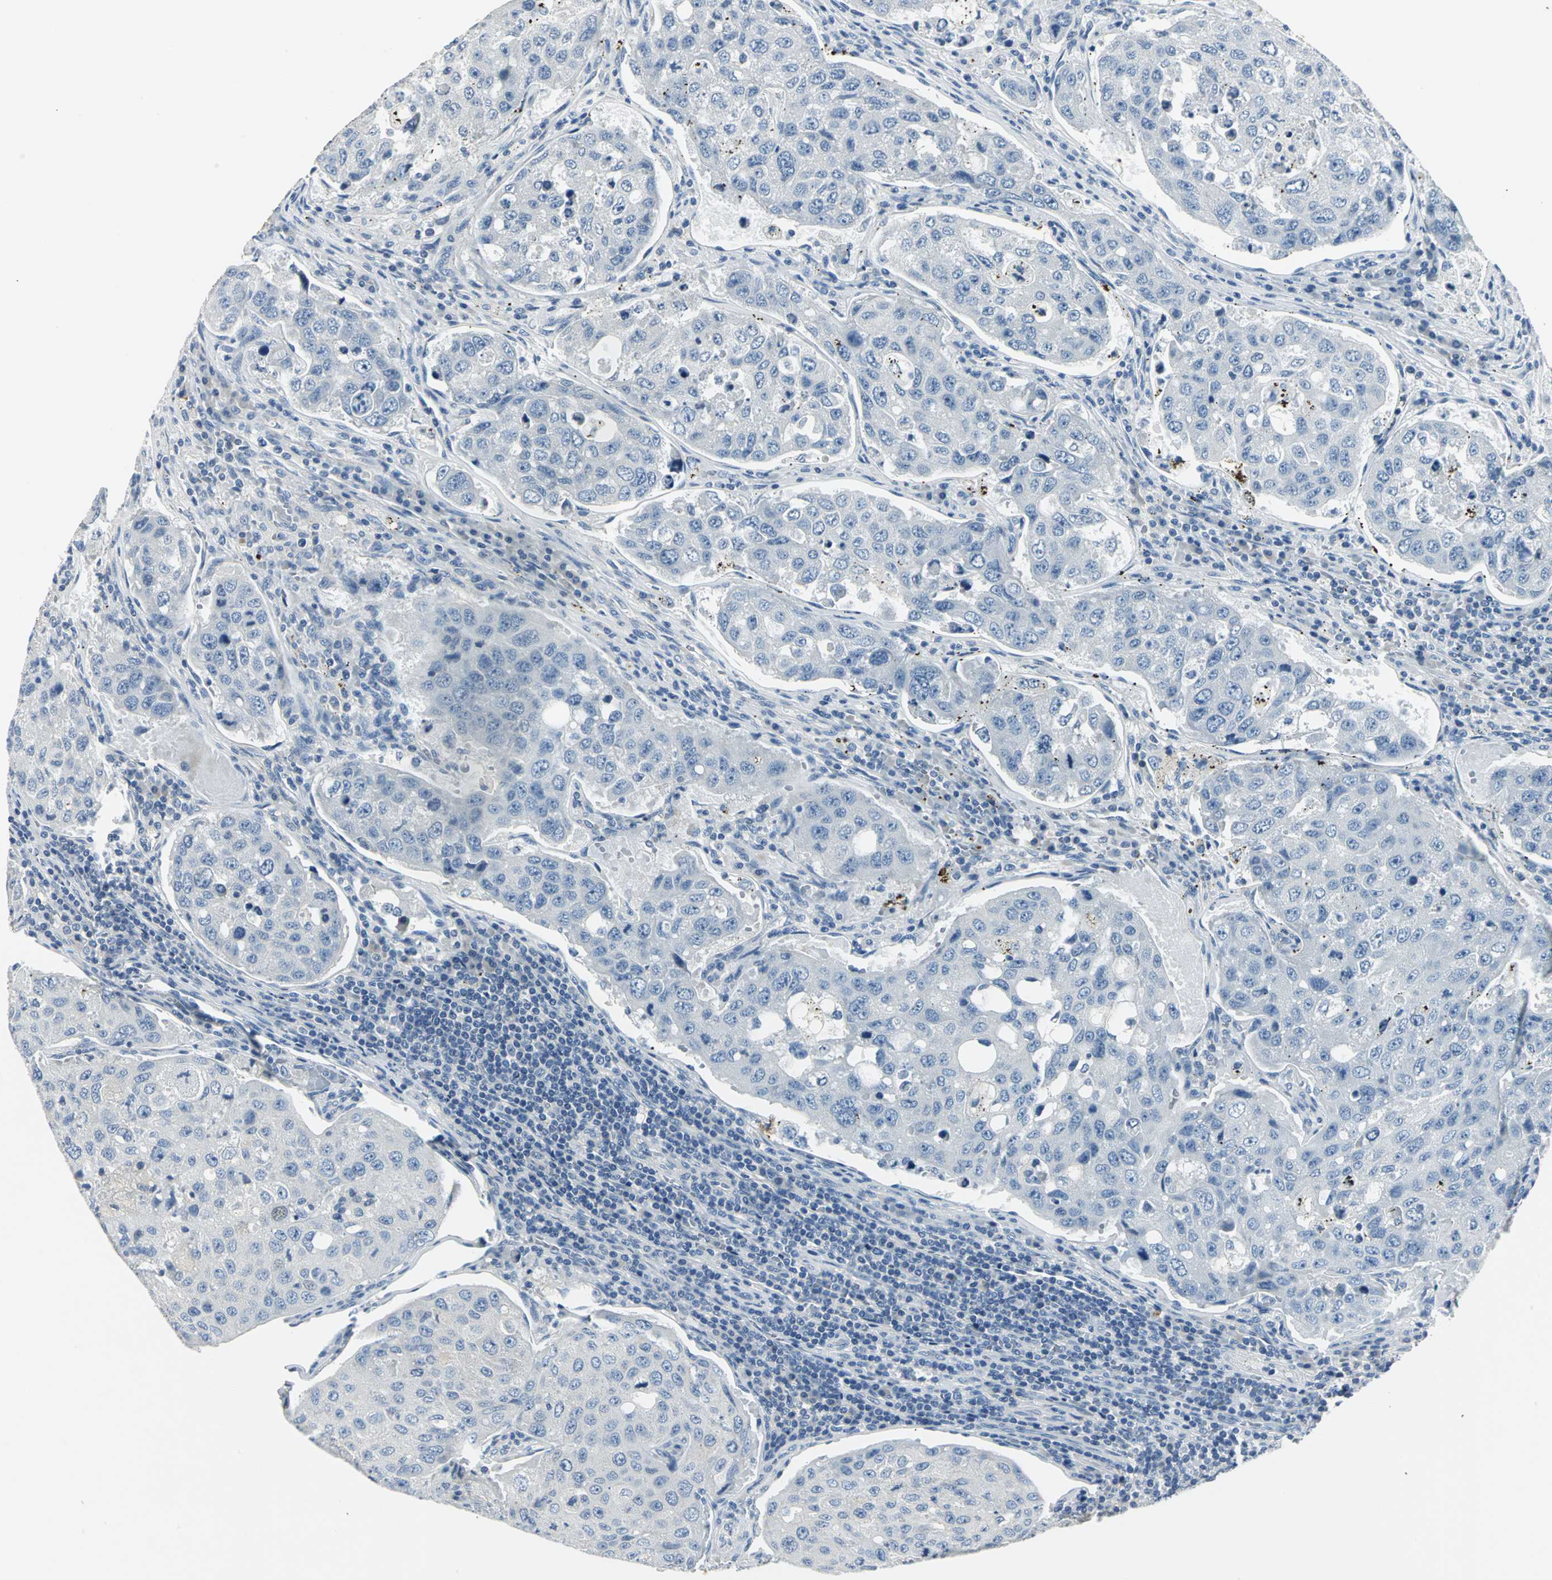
{"staining": {"intensity": "negative", "quantity": "none", "location": "none"}, "tissue": "urothelial cancer", "cell_type": "Tumor cells", "image_type": "cancer", "snomed": [{"axis": "morphology", "description": "Urothelial carcinoma, High grade"}, {"axis": "topography", "description": "Lymph node"}, {"axis": "topography", "description": "Urinary bladder"}], "caption": "A high-resolution histopathology image shows immunohistochemistry (IHC) staining of urothelial carcinoma (high-grade), which demonstrates no significant positivity in tumor cells.", "gene": "RIPOR1", "patient": {"sex": "male", "age": 51}}